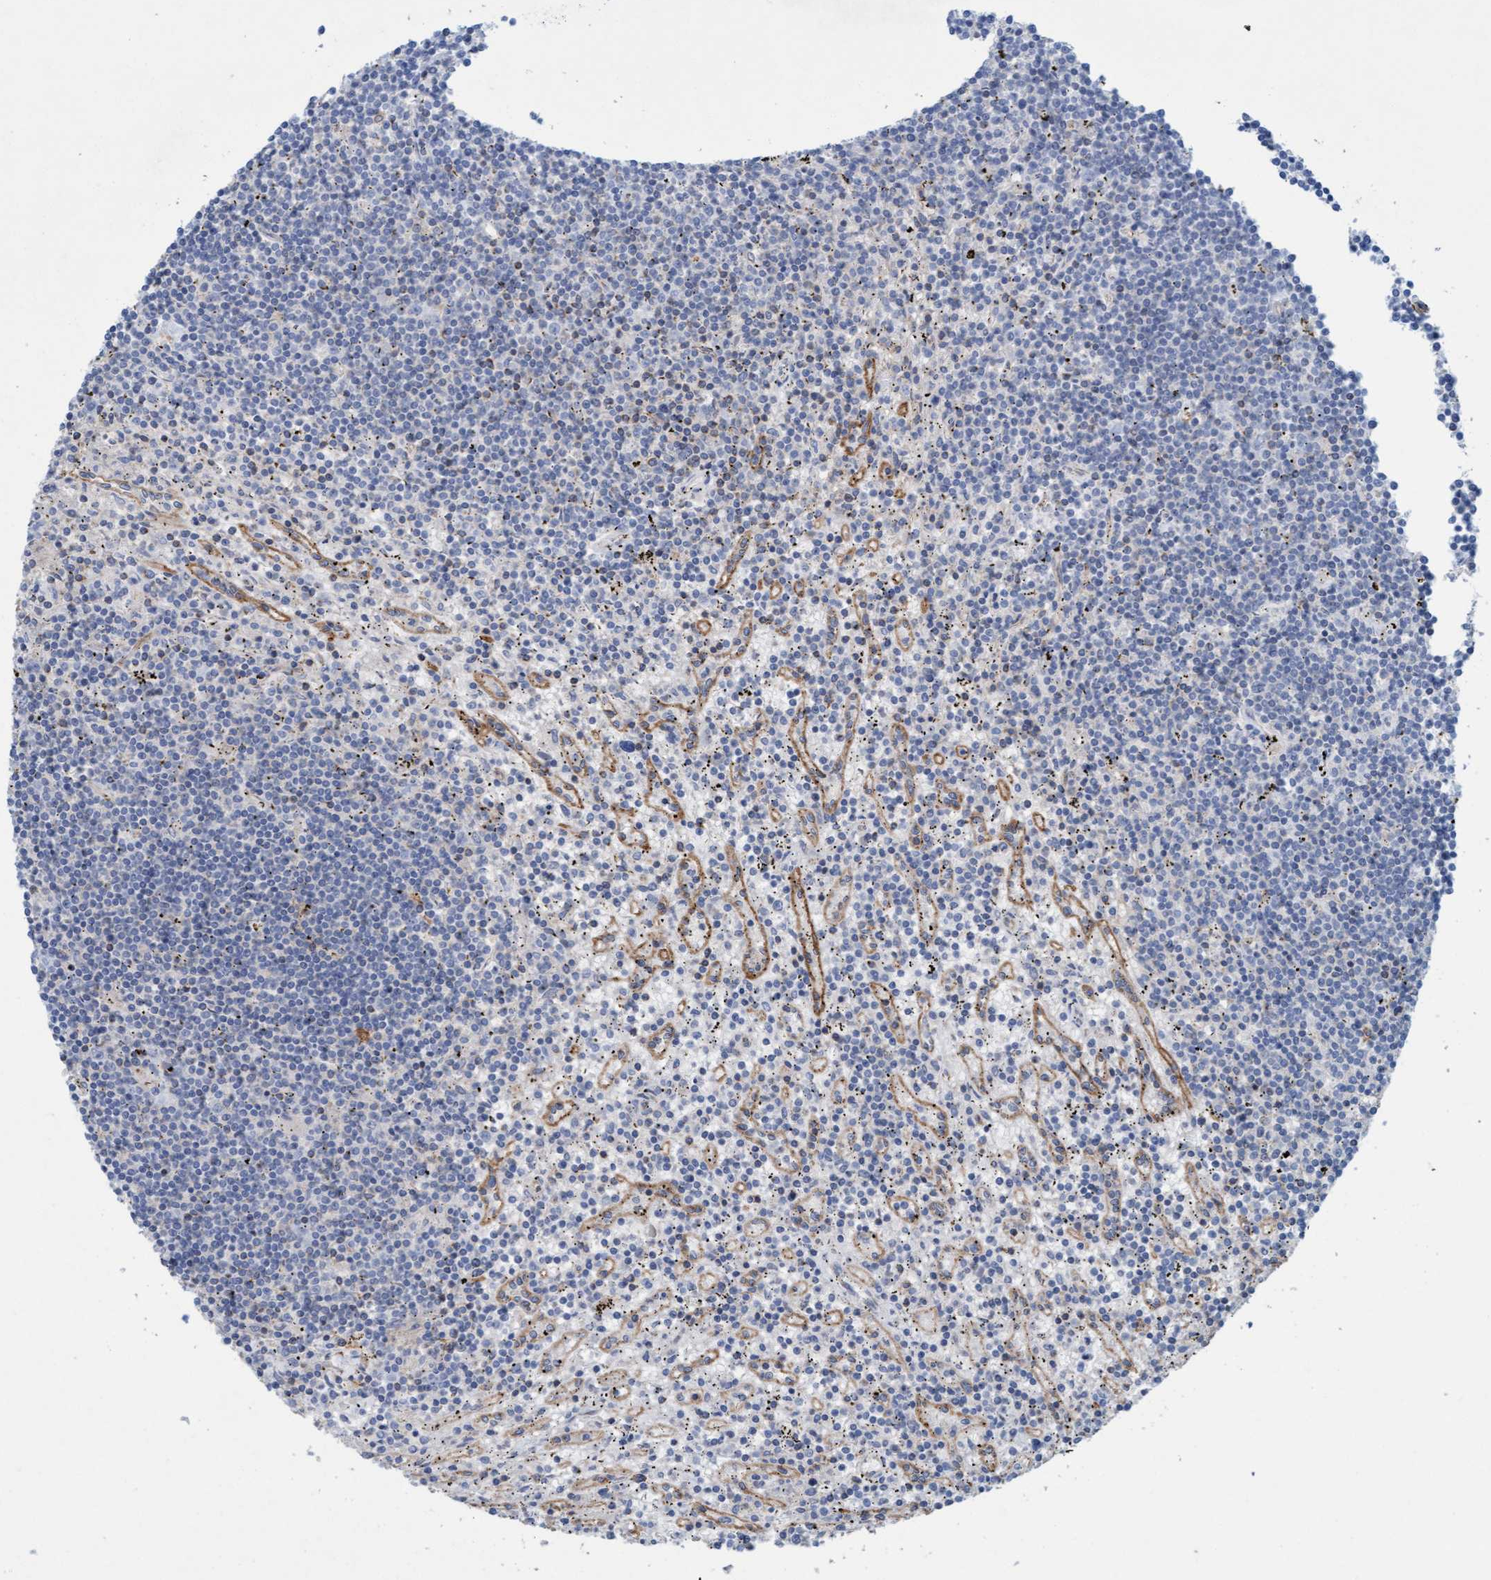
{"staining": {"intensity": "negative", "quantity": "none", "location": "none"}, "tissue": "lymphoma", "cell_type": "Tumor cells", "image_type": "cancer", "snomed": [{"axis": "morphology", "description": "Malignant lymphoma, non-Hodgkin's type, Low grade"}, {"axis": "topography", "description": "Spleen"}], "caption": "Immunohistochemistry (IHC) photomicrograph of neoplastic tissue: human malignant lymphoma, non-Hodgkin's type (low-grade) stained with DAB shows no significant protein expression in tumor cells. The staining is performed using DAB (3,3'-diaminobenzidine) brown chromogen with nuclei counter-stained in using hematoxylin.", "gene": "SIGIRR", "patient": {"sex": "male", "age": 76}}